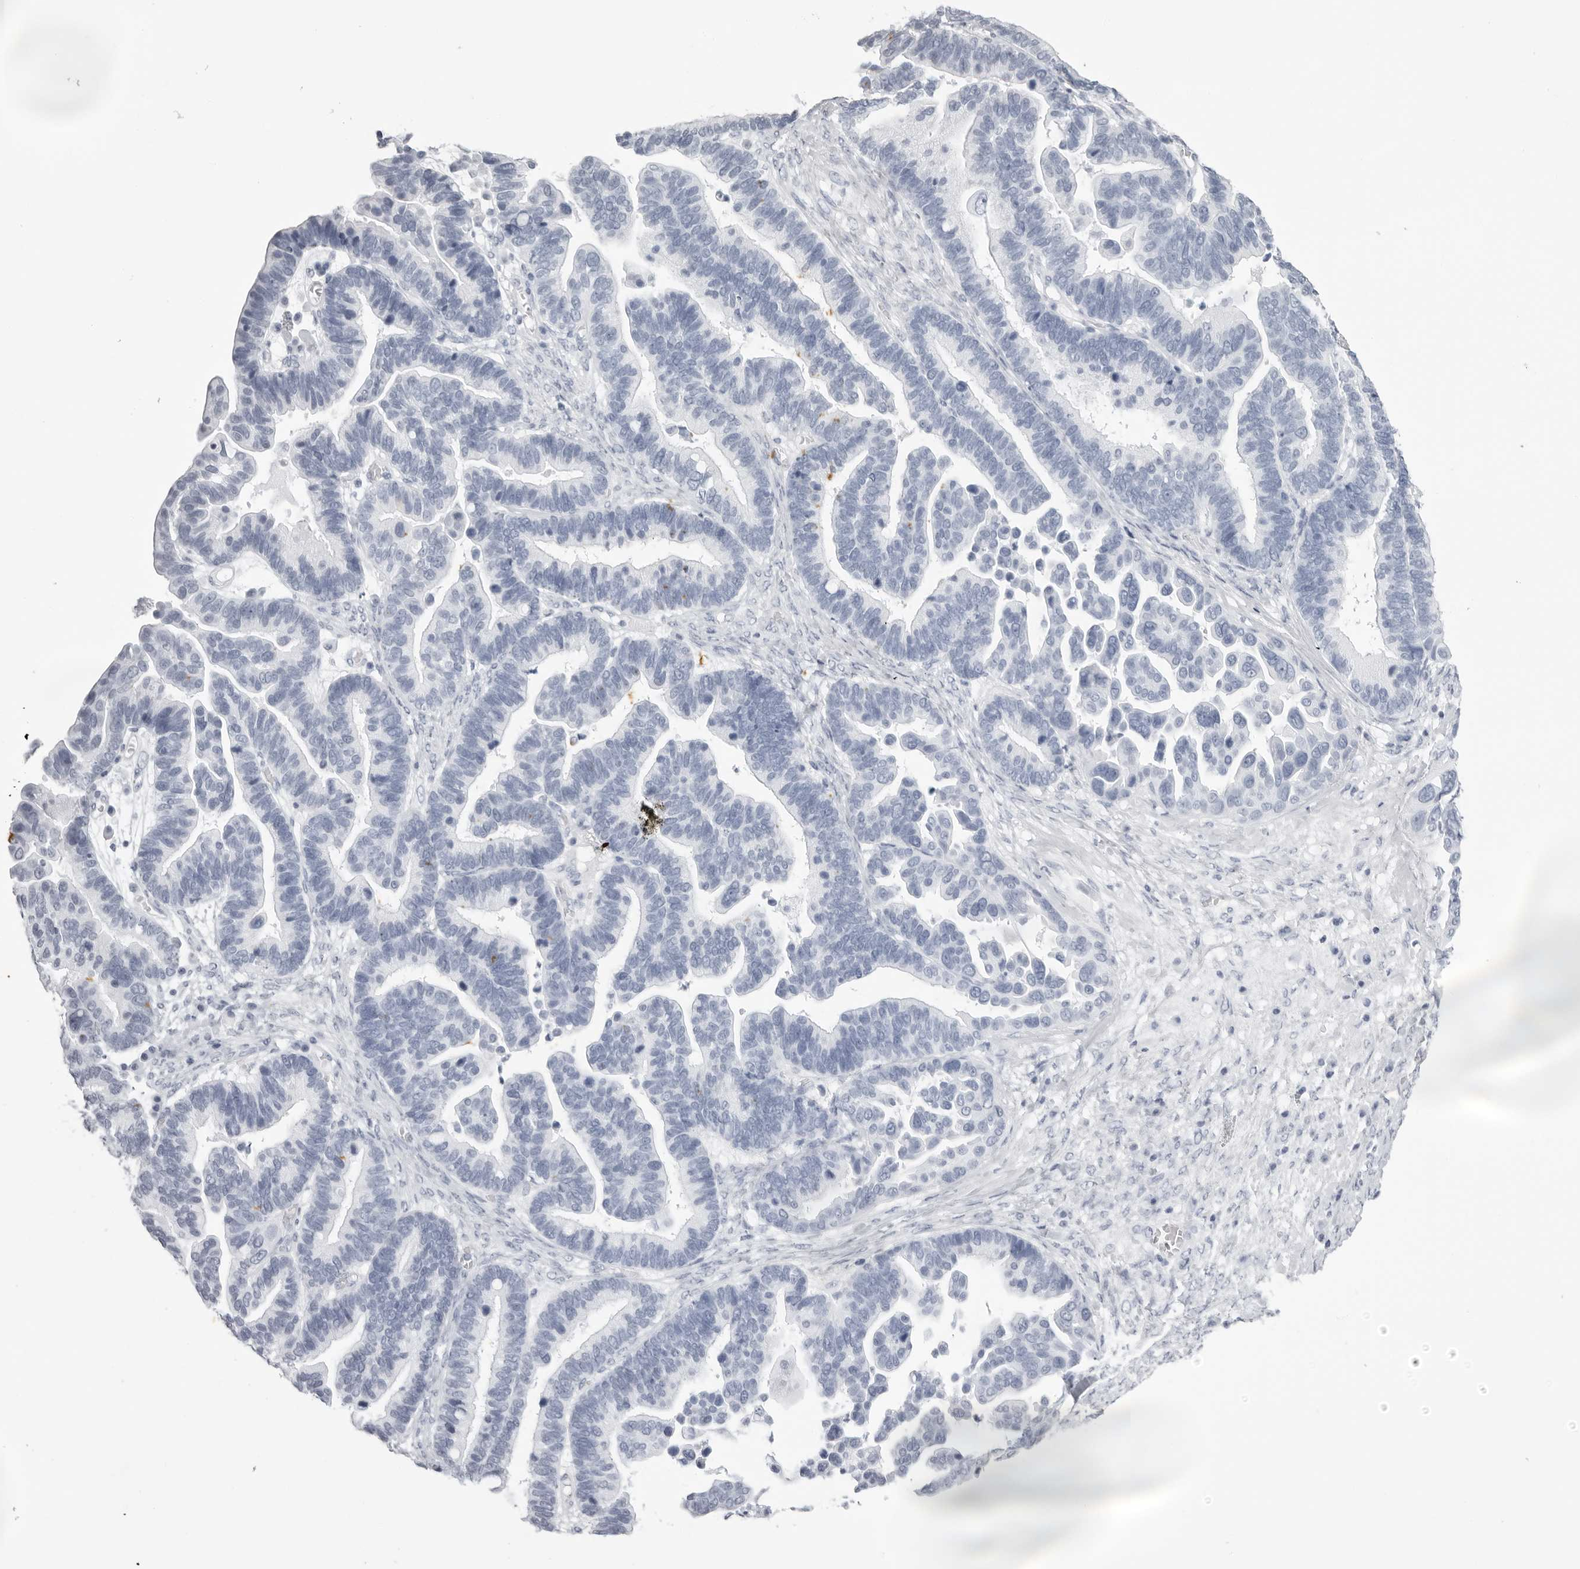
{"staining": {"intensity": "negative", "quantity": "none", "location": "none"}, "tissue": "ovarian cancer", "cell_type": "Tumor cells", "image_type": "cancer", "snomed": [{"axis": "morphology", "description": "Cystadenocarcinoma, serous, NOS"}, {"axis": "topography", "description": "Ovary"}], "caption": "A photomicrograph of ovarian cancer stained for a protein shows no brown staining in tumor cells.", "gene": "KLK9", "patient": {"sex": "female", "age": 56}}